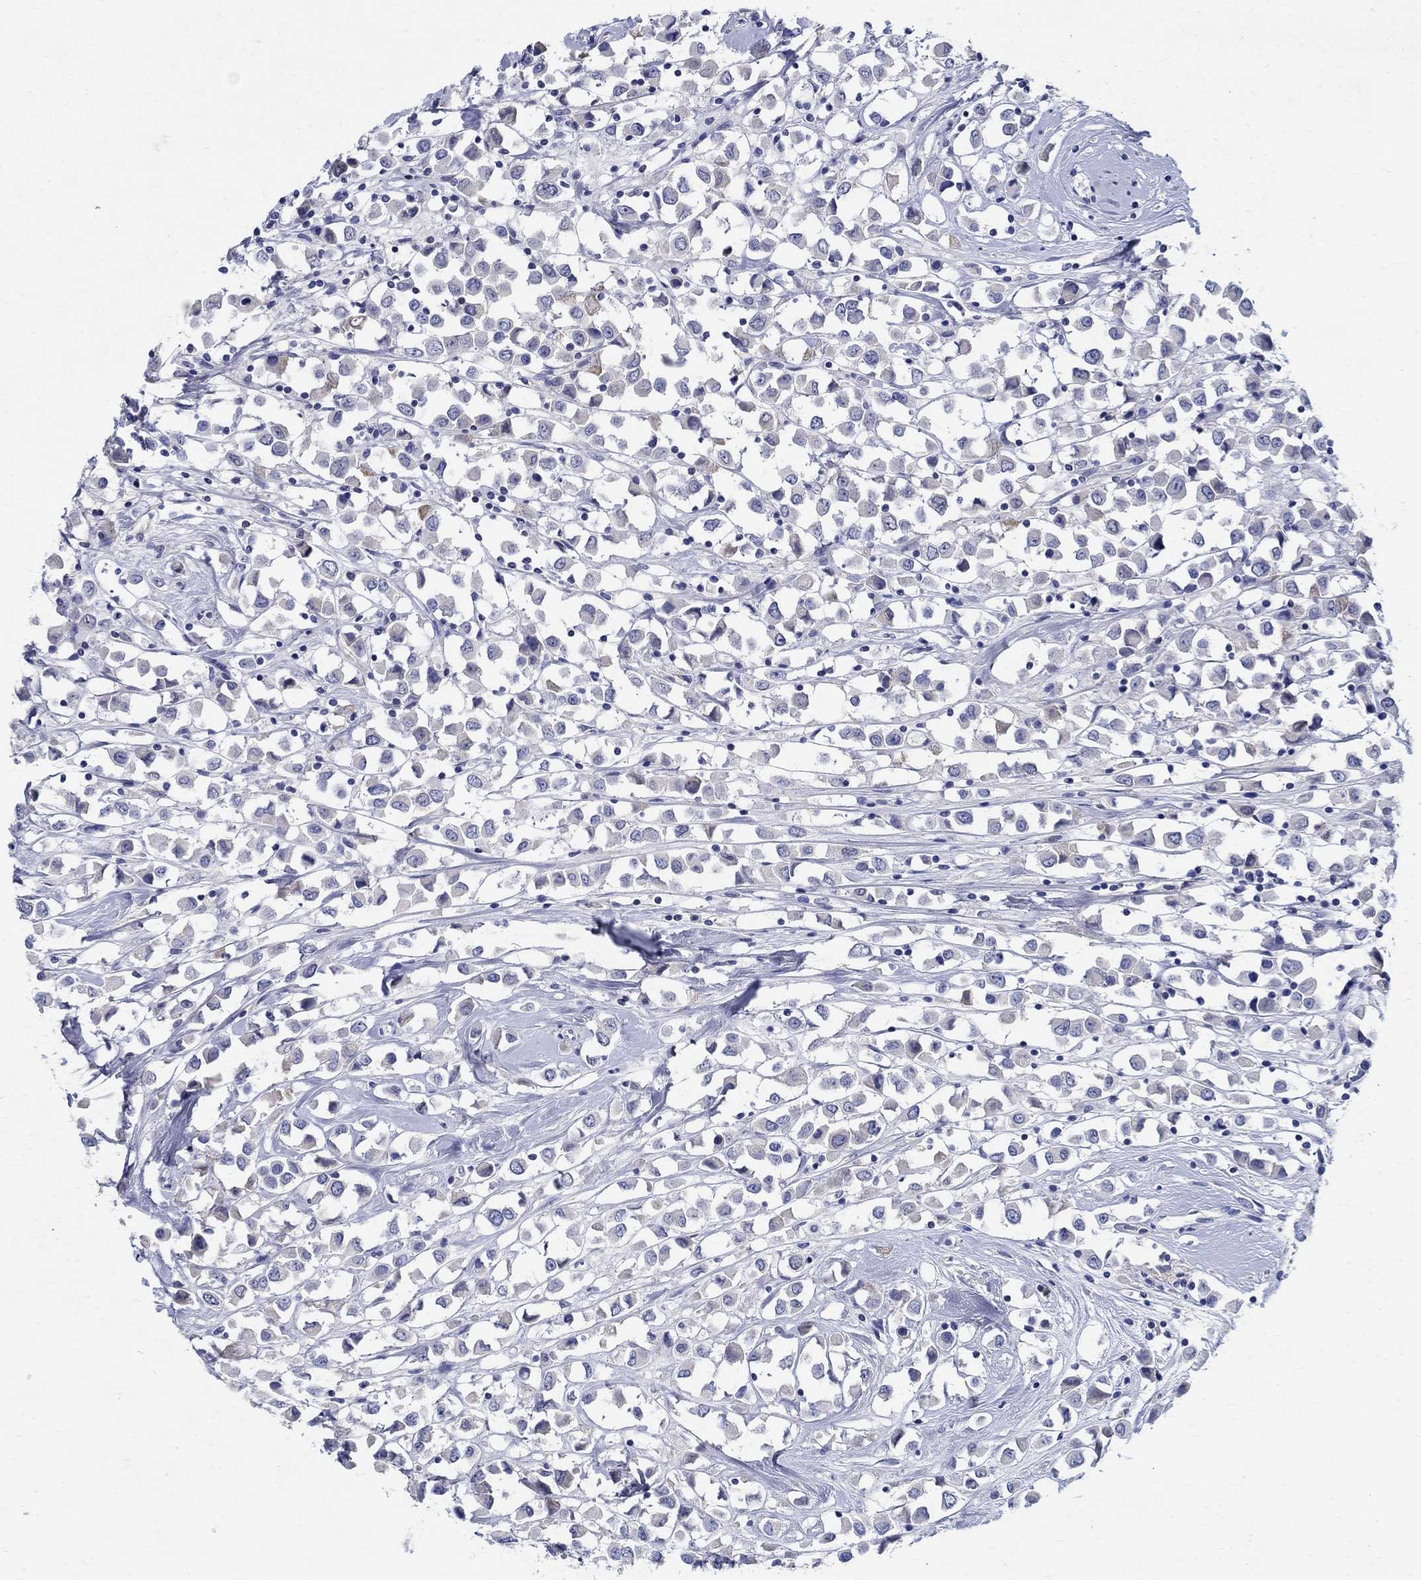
{"staining": {"intensity": "negative", "quantity": "none", "location": "none"}, "tissue": "breast cancer", "cell_type": "Tumor cells", "image_type": "cancer", "snomed": [{"axis": "morphology", "description": "Duct carcinoma"}, {"axis": "topography", "description": "Breast"}], "caption": "There is no significant expression in tumor cells of breast cancer.", "gene": "CRYGD", "patient": {"sex": "female", "age": 61}}